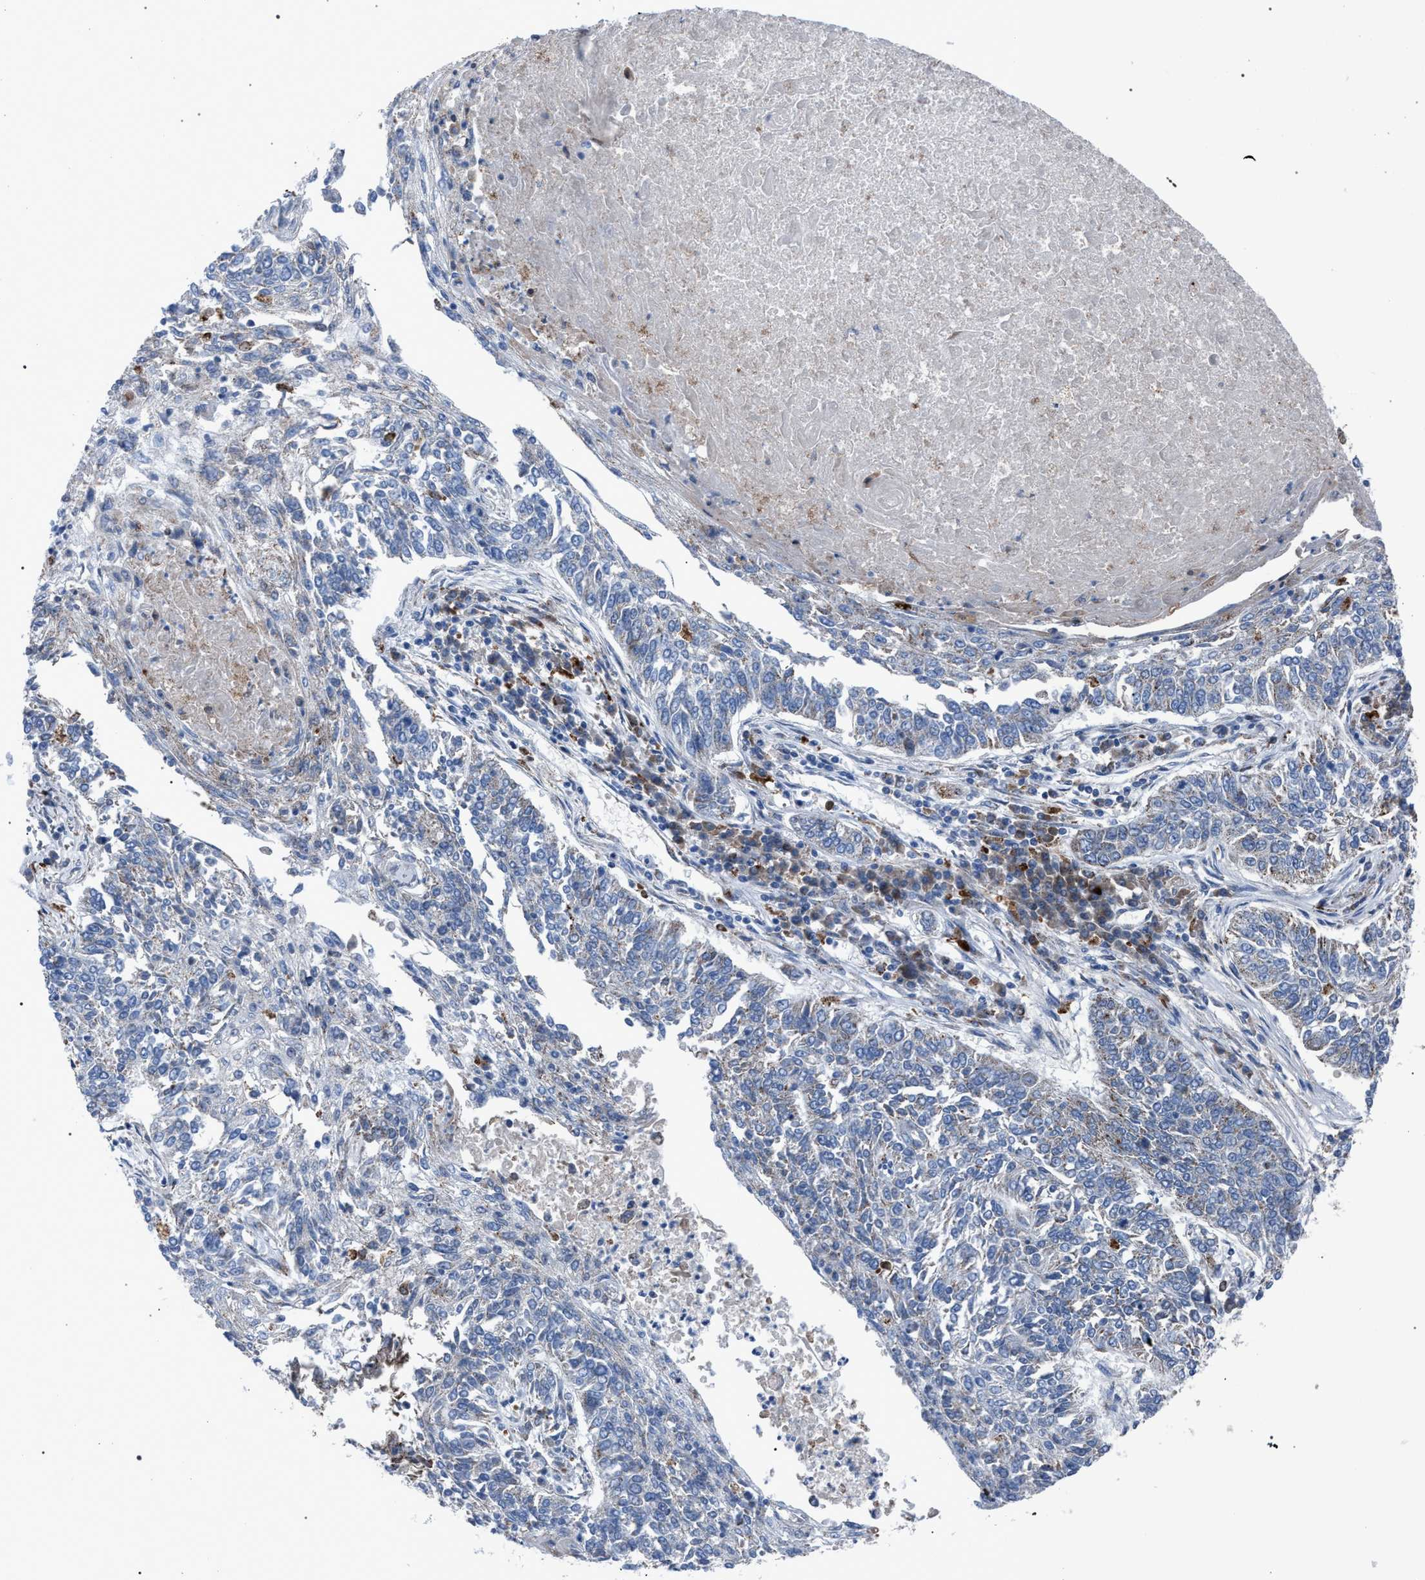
{"staining": {"intensity": "negative", "quantity": "none", "location": "none"}, "tissue": "lung cancer", "cell_type": "Tumor cells", "image_type": "cancer", "snomed": [{"axis": "morphology", "description": "Normal tissue, NOS"}, {"axis": "morphology", "description": "Squamous cell carcinoma, NOS"}, {"axis": "topography", "description": "Cartilage tissue"}, {"axis": "topography", "description": "Bronchus"}, {"axis": "topography", "description": "Lung"}], "caption": "This is a image of immunohistochemistry staining of lung cancer, which shows no staining in tumor cells. (Brightfield microscopy of DAB (3,3'-diaminobenzidine) IHC at high magnification).", "gene": "HSD17B4", "patient": {"sex": "female", "age": 49}}